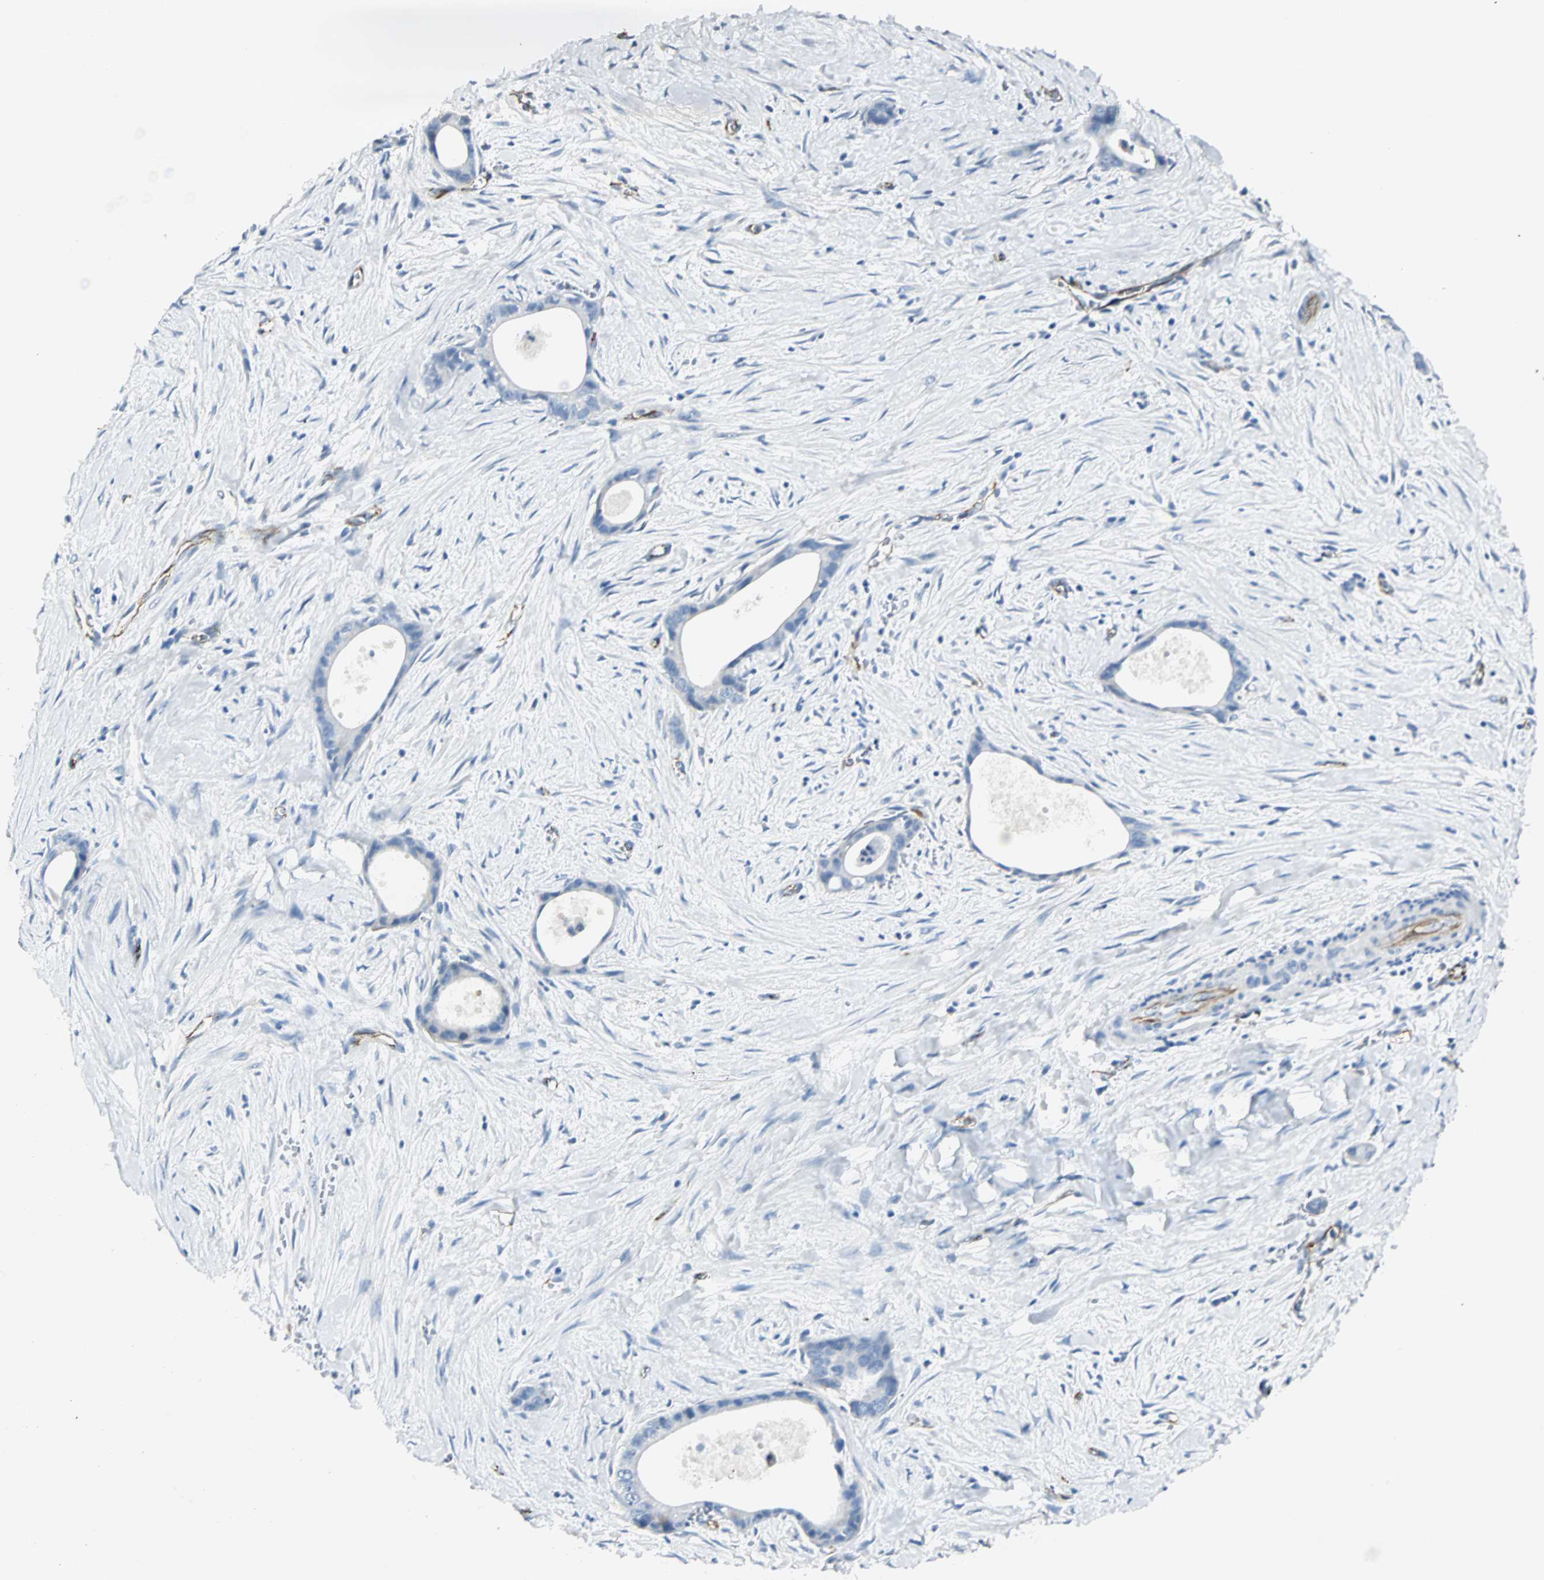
{"staining": {"intensity": "negative", "quantity": "none", "location": "none"}, "tissue": "liver cancer", "cell_type": "Tumor cells", "image_type": "cancer", "snomed": [{"axis": "morphology", "description": "Cholangiocarcinoma"}, {"axis": "topography", "description": "Liver"}], "caption": "IHC of liver cancer shows no positivity in tumor cells. (Stains: DAB immunohistochemistry (IHC) with hematoxylin counter stain, Microscopy: brightfield microscopy at high magnification).", "gene": "VPS9D1", "patient": {"sex": "female", "age": 55}}